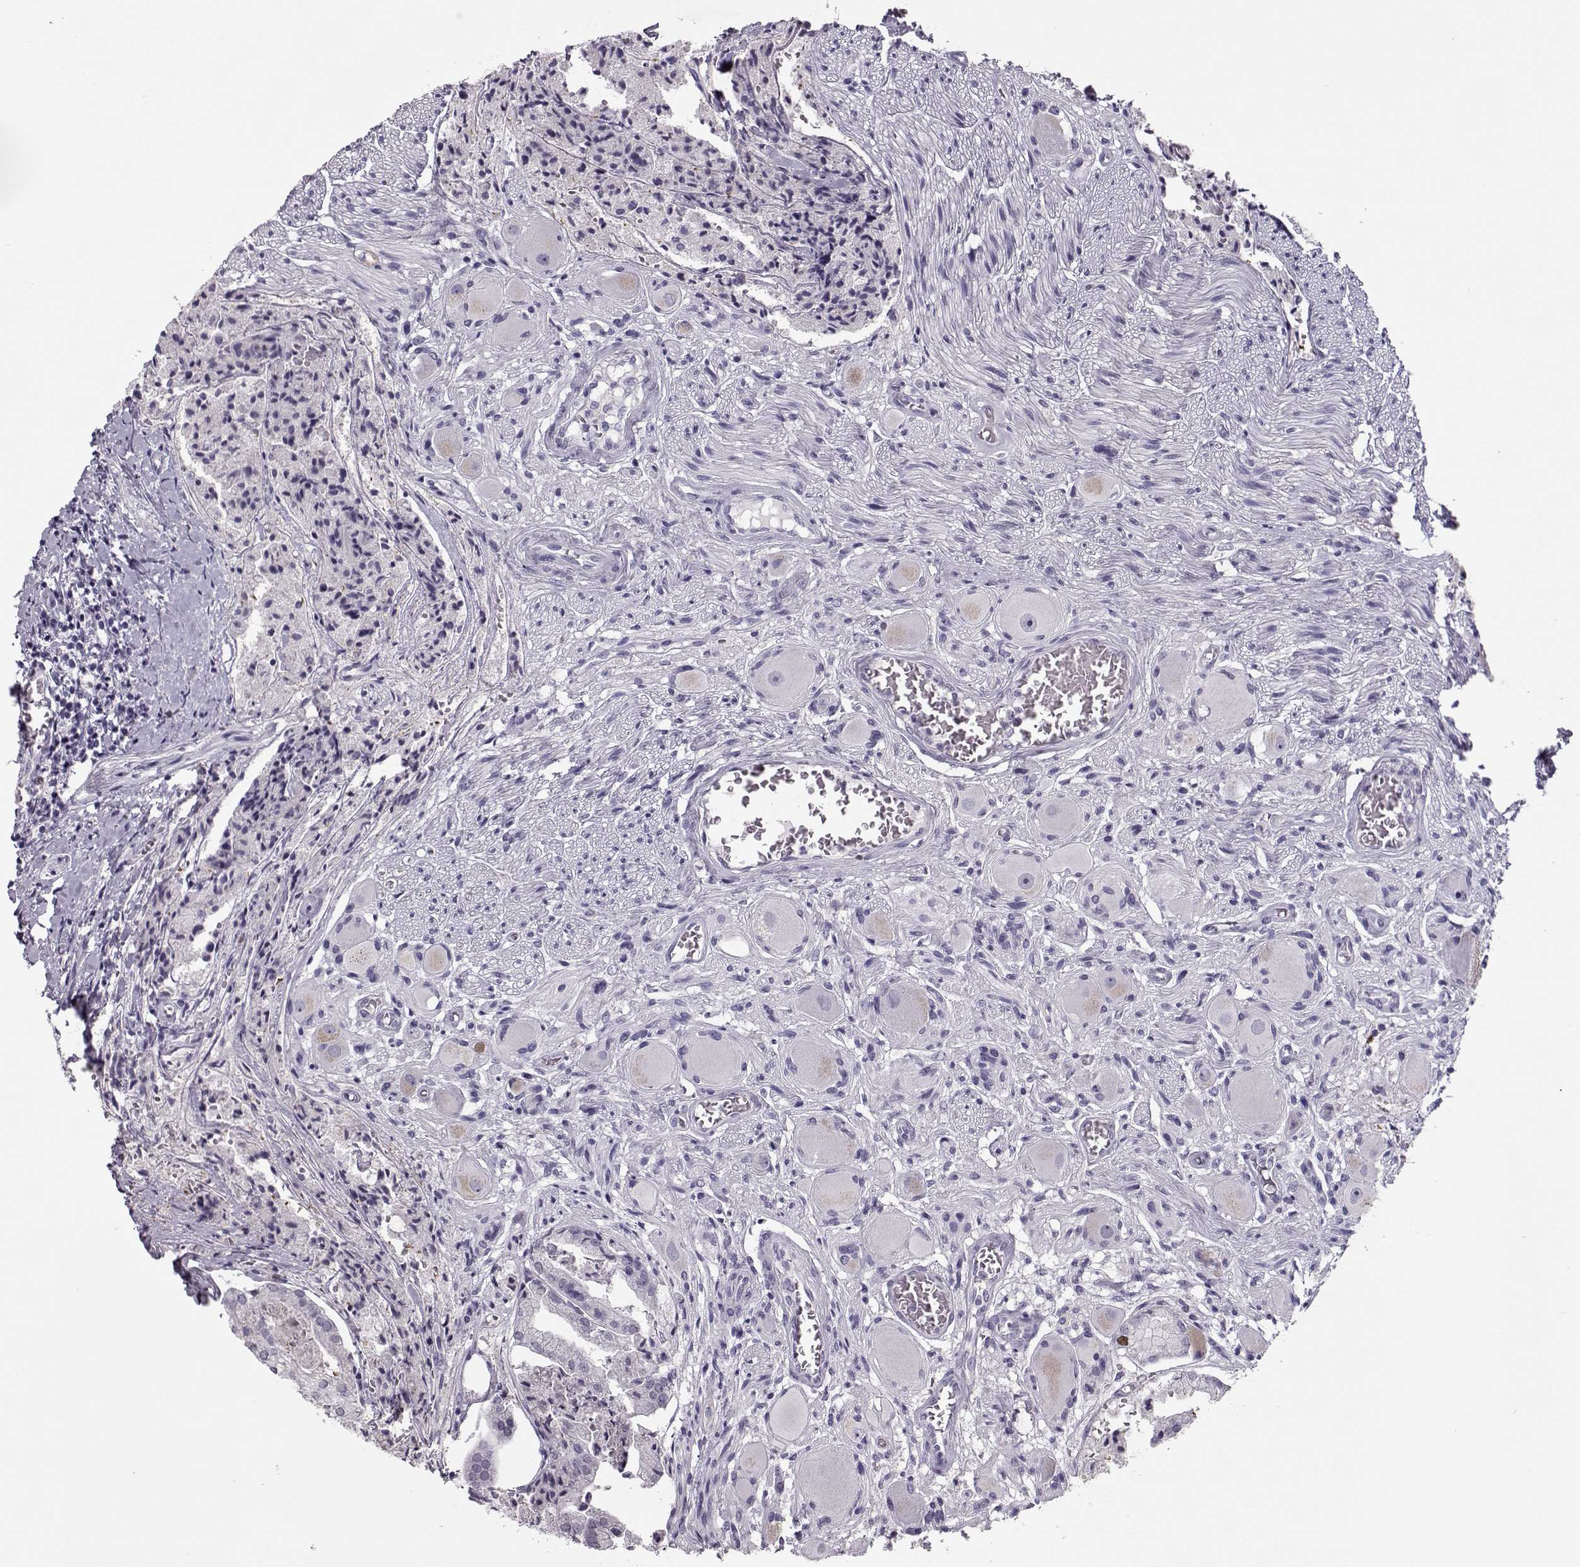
{"staining": {"intensity": "moderate", "quantity": "<25%", "location": "nuclear"}, "tissue": "prostate cancer", "cell_type": "Tumor cells", "image_type": "cancer", "snomed": [{"axis": "morphology", "description": "Adenocarcinoma, NOS"}, {"axis": "topography", "description": "Prostate and seminal vesicle, NOS"}, {"axis": "topography", "description": "Prostate"}], "caption": "The photomicrograph demonstrates staining of prostate cancer (adenocarcinoma), revealing moderate nuclear protein staining (brown color) within tumor cells.", "gene": "SGO1", "patient": {"sex": "male", "age": 44}}